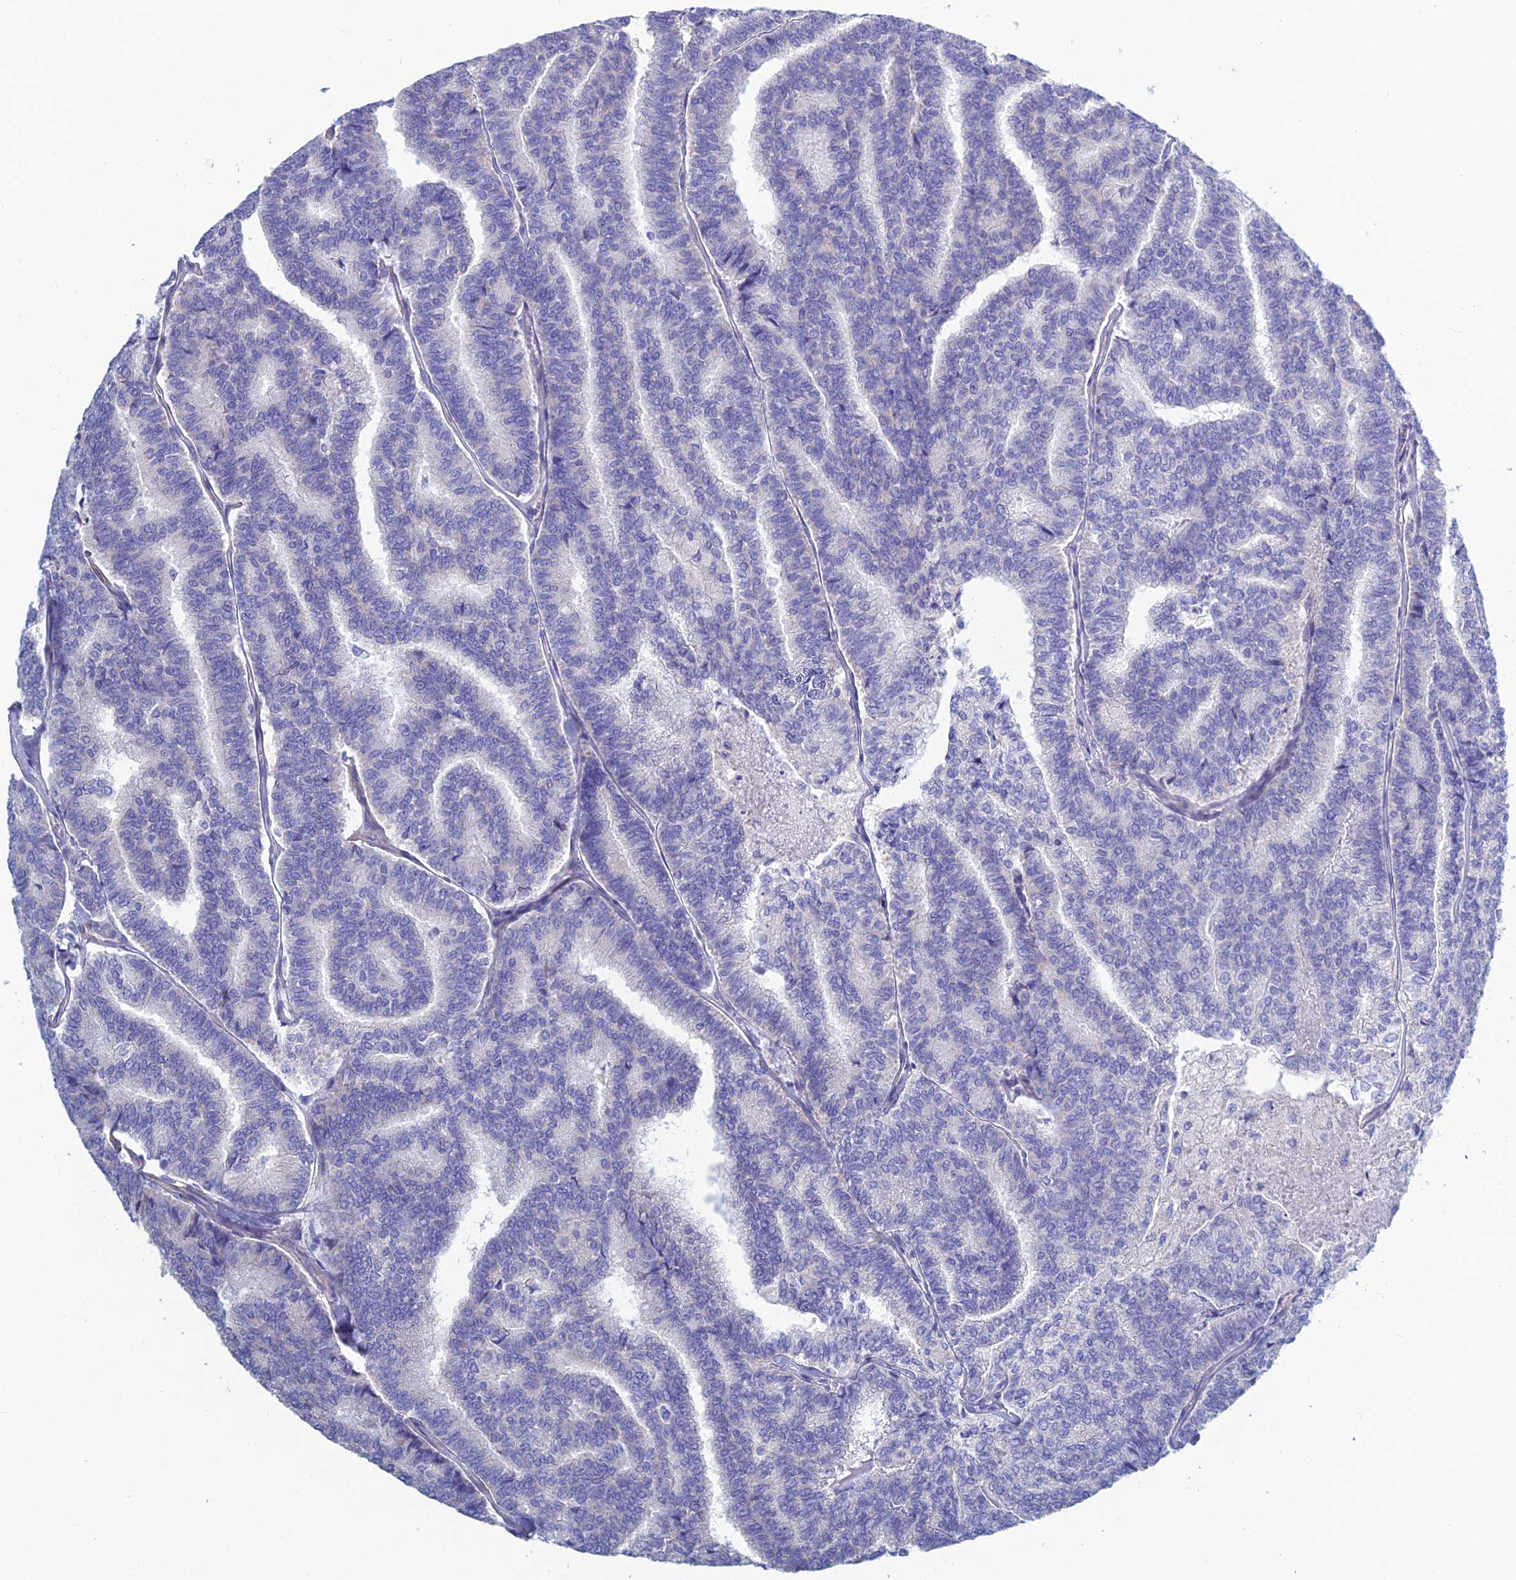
{"staining": {"intensity": "negative", "quantity": "none", "location": "none"}, "tissue": "thyroid cancer", "cell_type": "Tumor cells", "image_type": "cancer", "snomed": [{"axis": "morphology", "description": "Papillary adenocarcinoma, NOS"}, {"axis": "topography", "description": "Thyroid gland"}], "caption": "This is an IHC histopathology image of thyroid cancer (papillary adenocarcinoma). There is no staining in tumor cells.", "gene": "PCDHA8", "patient": {"sex": "female", "age": 35}}